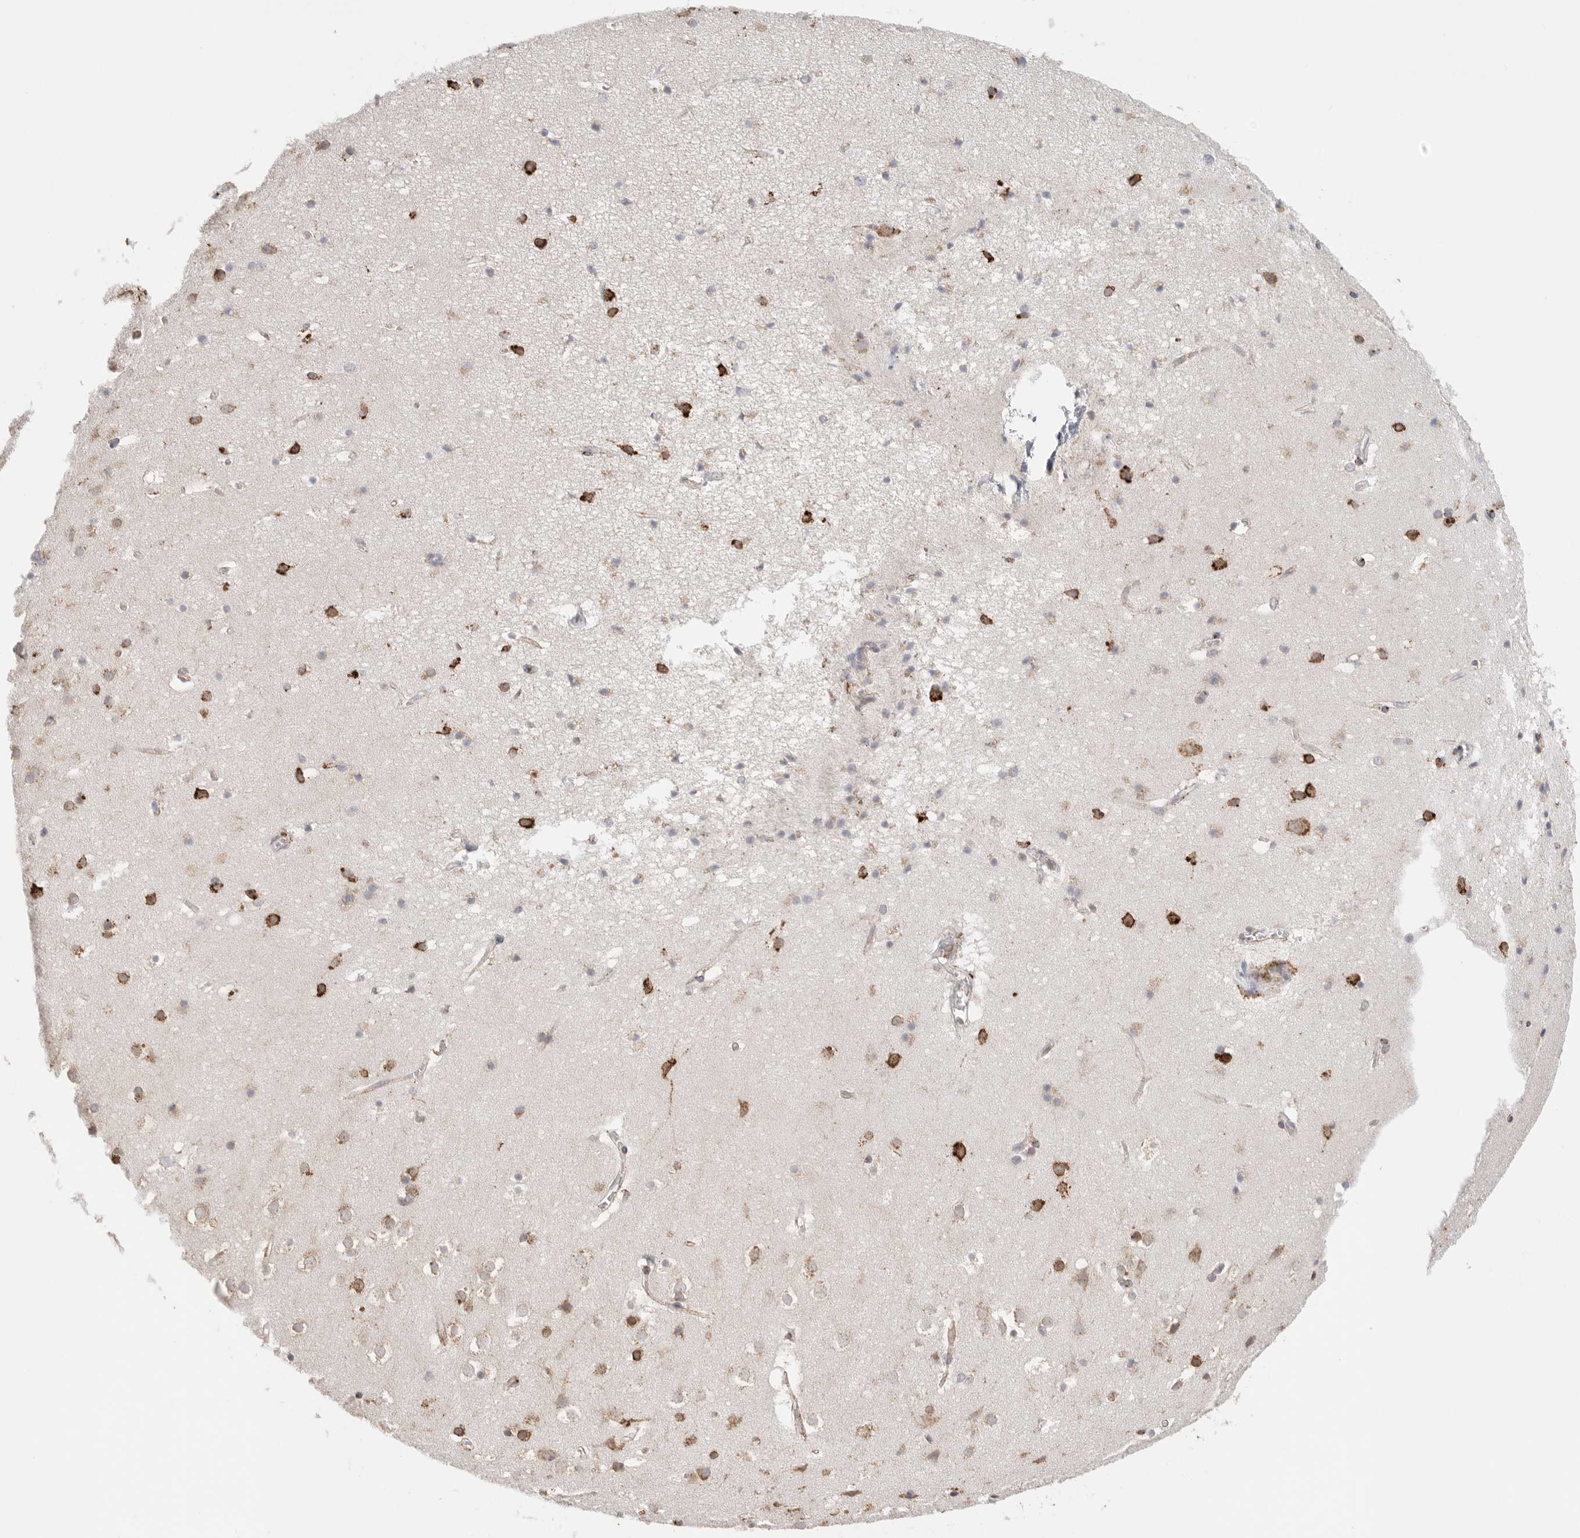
{"staining": {"intensity": "weak", "quantity": "<25%", "location": "cytoplasmic/membranous"}, "tissue": "cerebral cortex", "cell_type": "Endothelial cells", "image_type": "normal", "snomed": [{"axis": "morphology", "description": "Normal tissue, NOS"}, {"axis": "topography", "description": "Cerebral cortex"}], "caption": "The IHC micrograph has no significant expression in endothelial cells of cerebral cortex.", "gene": "BLOC1S5", "patient": {"sex": "male", "age": 54}}